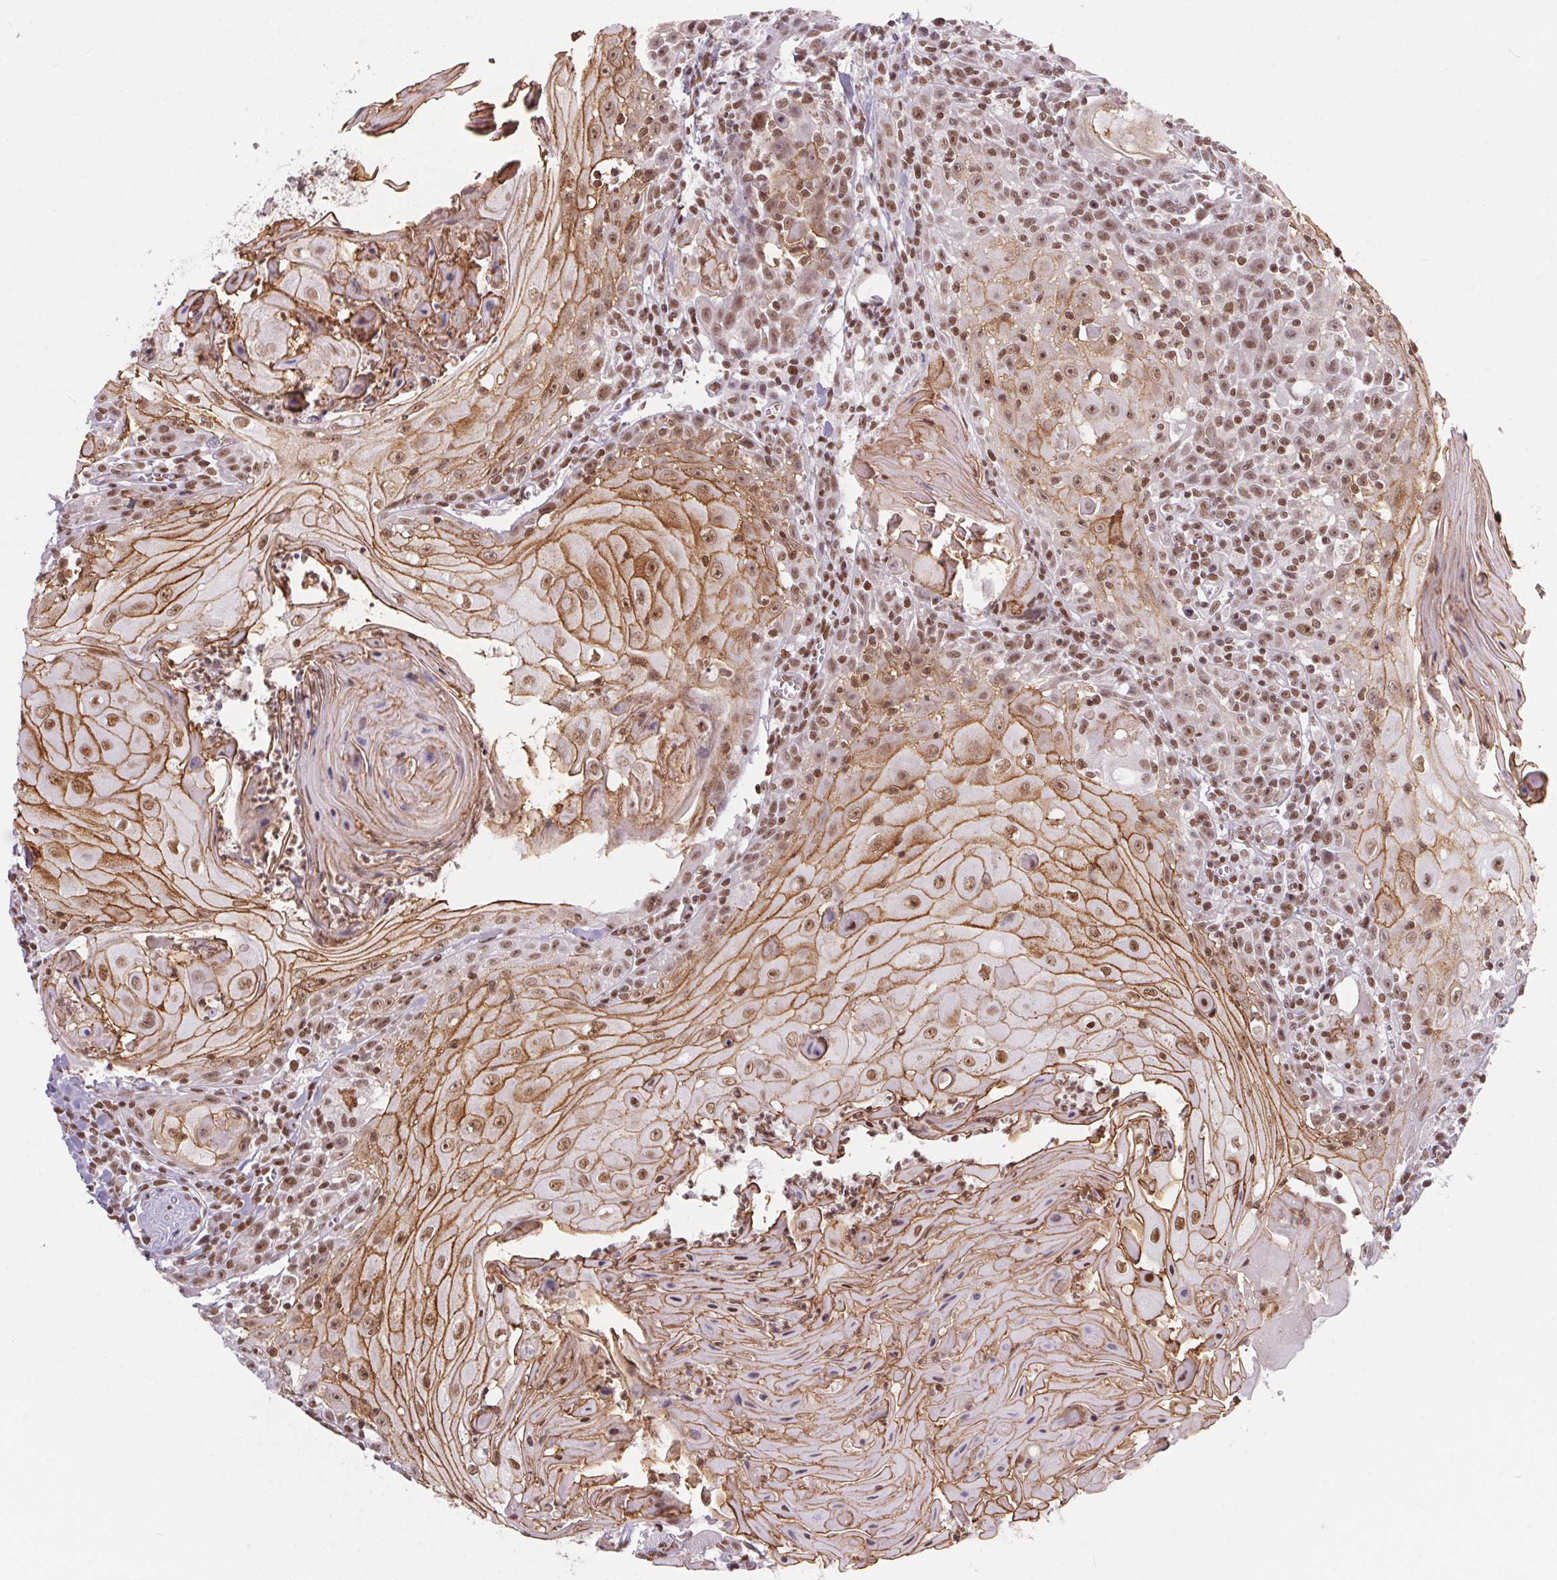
{"staining": {"intensity": "moderate", "quantity": ">75%", "location": "cytoplasmic/membranous,nuclear"}, "tissue": "head and neck cancer", "cell_type": "Tumor cells", "image_type": "cancer", "snomed": [{"axis": "morphology", "description": "Squamous cell carcinoma, NOS"}, {"axis": "topography", "description": "Head-Neck"}], "caption": "Immunohistochemistry (IHC) image of head and neck cancer (squamous cell carcinoma) stained for a protein (brown), which exhibits medium levels of moderate cytoplasmic/membranous and nuclear expression in approximately >75% of tumor cells.", "gene": "NFE2L1", "patient": {"sex": "male", "age": 52}}